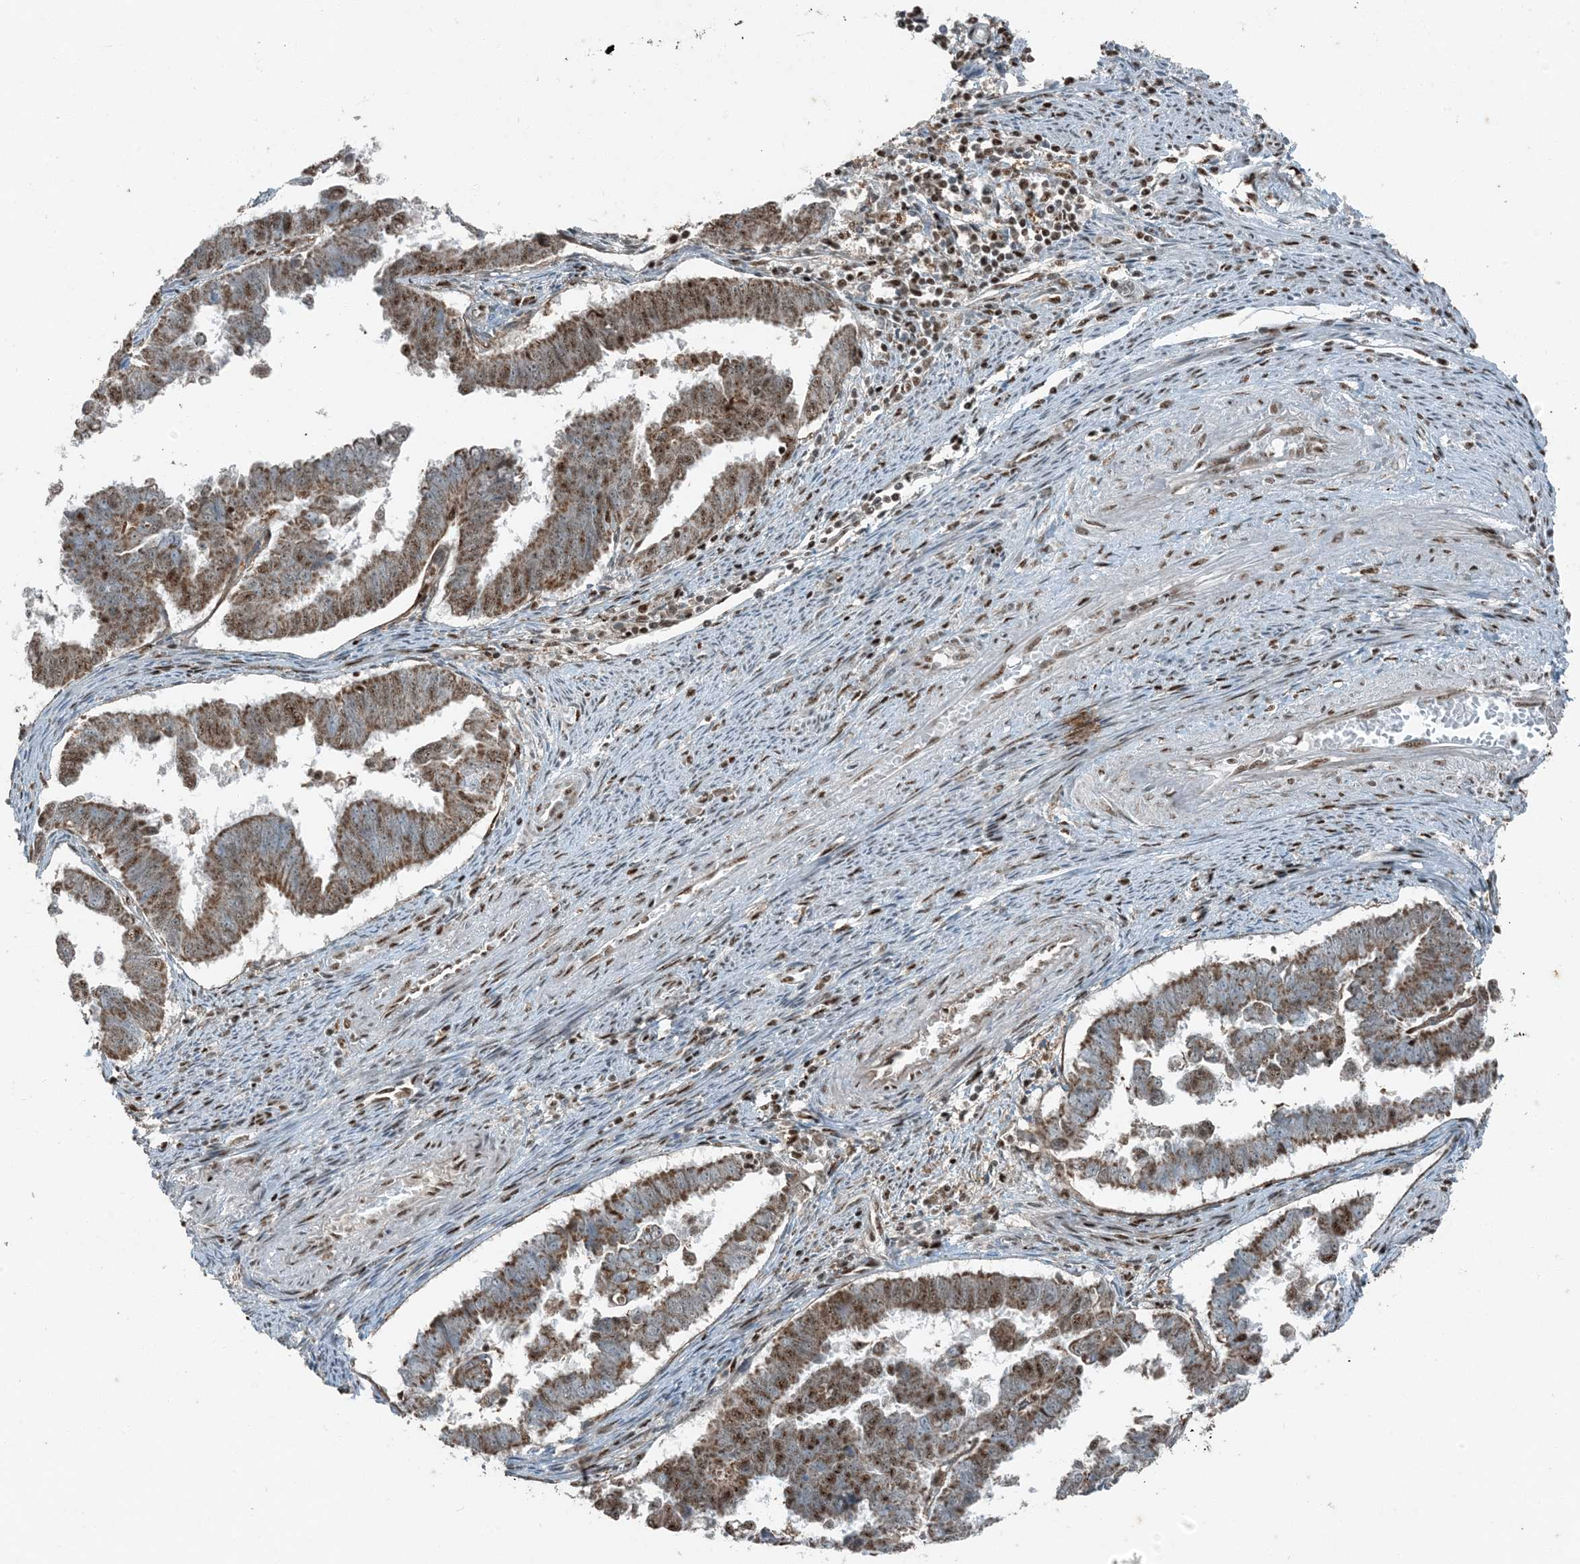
{"staining": {"intensity": "moderate", "quantity": ">75%", "location": "cytoplasmic/membranous,nuclear"}, "tissue": "endometrial cancer", "cell_type": "Tumor cells", "image_type": "cancer", "snomed": [{"axis": "morphology", "description": "Adenocarcinoma, NOS"}, {"axis": "topography", "description": "Endometrium"}], "caption": "This histopathology image exhibits endometrial cancer (adenocarcinoma) stained with immunohistochemistry (IHC) to label a protein in brown. The cytoplasmic/membranous and nuclear of tumor cells show moderate positivity for the protein. Nuclei are counter-stained blue.", "gene": "TADA2B", "patient": {"sex": "female", "age": 75}}